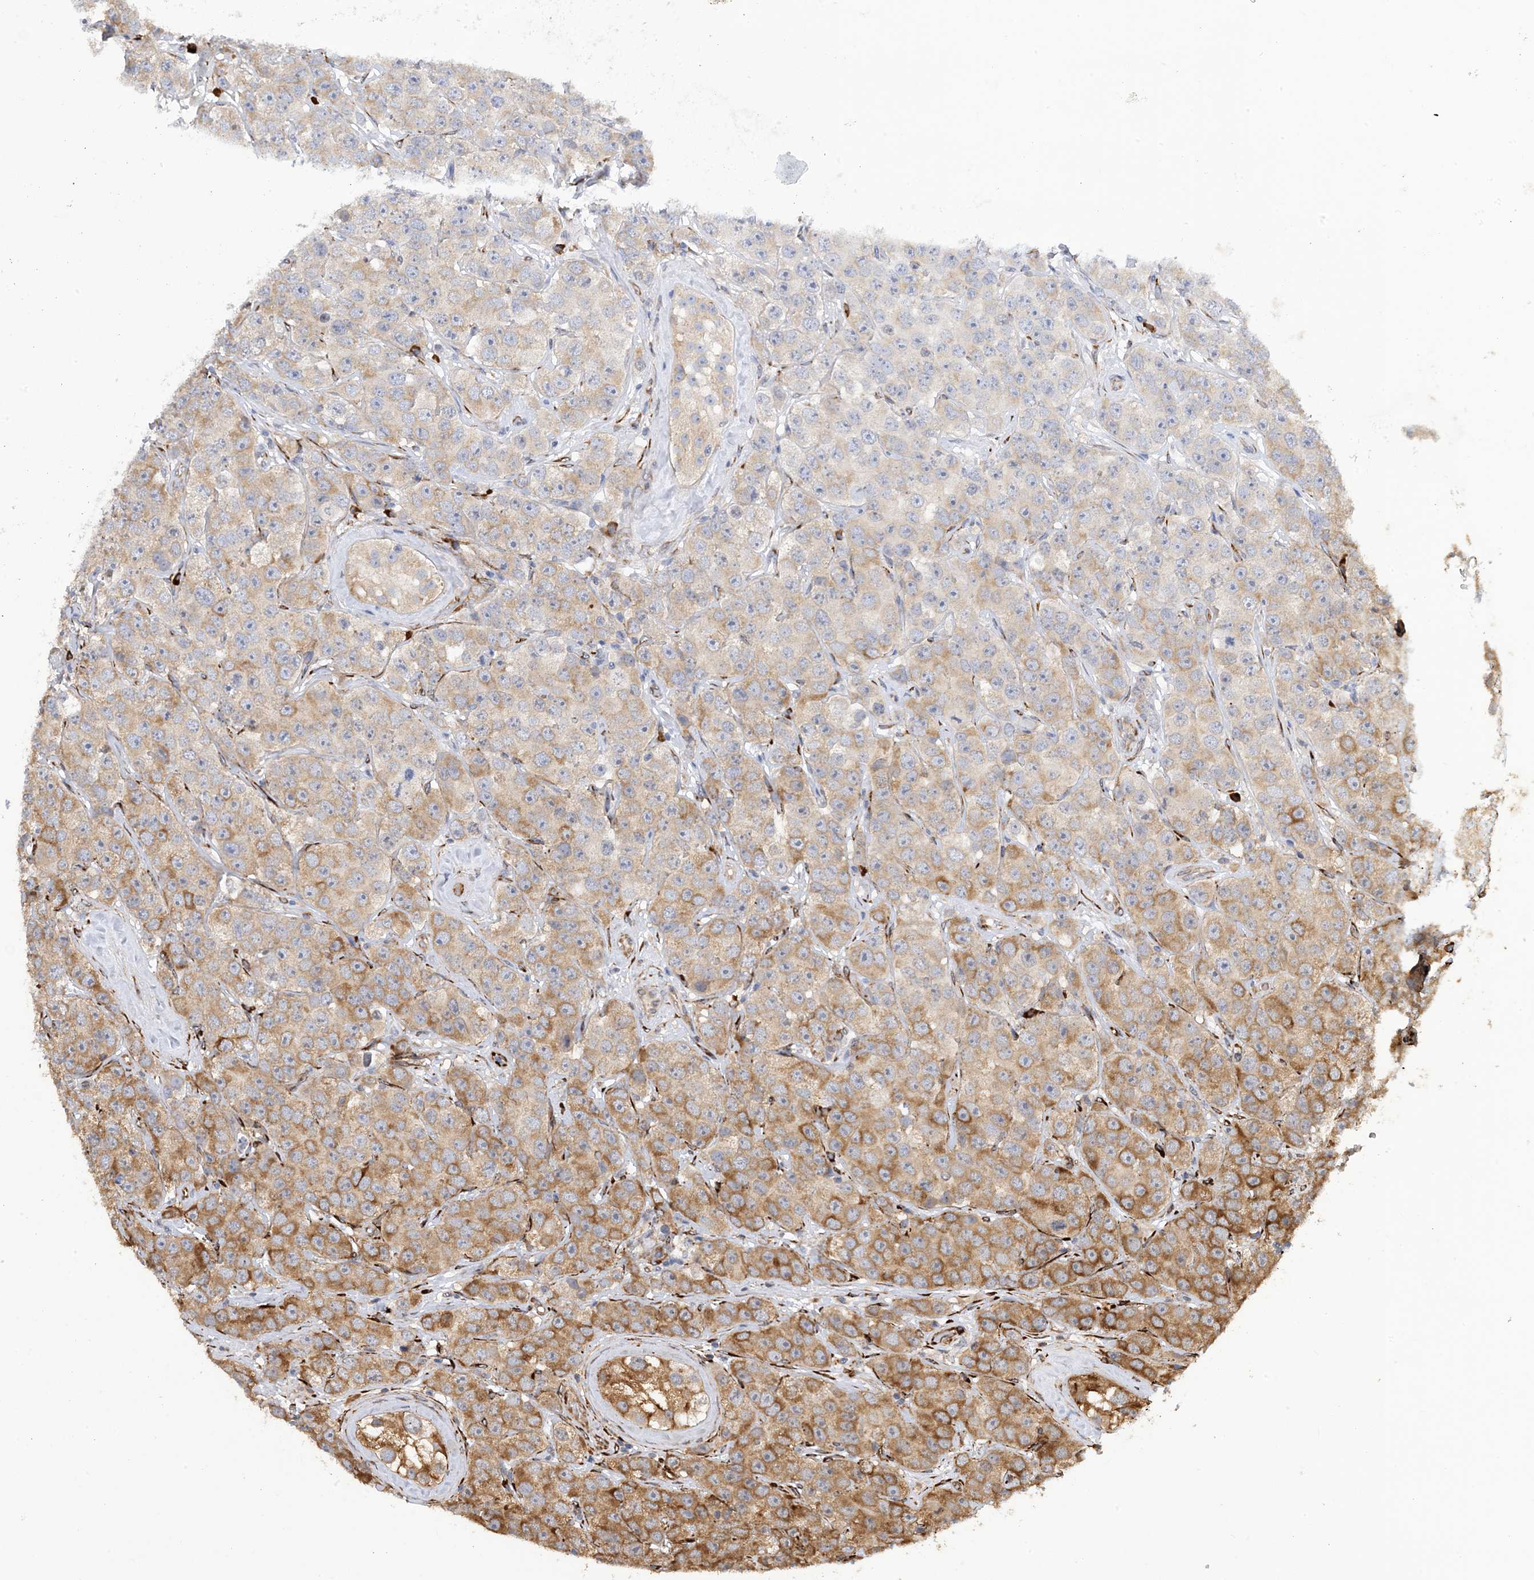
{"staining": {"intensity": "moderate", "quantity": "25%-75%", "location": "cytoplasmic/membranous"}, "tissue": "testis cancer", "cell_type": "Tumor cells", "image_type": "cancer", "snomed": [{"axis": "morphology", "description": "Seminoma, NOS"}, {"axis": "topography", "description": "Testis"}], "caption": "A medium amount of moderate cytoplasmic/membranous expression is identified in about 25%-75% of tumor cells in testis cancer tissue. (DAB (3,3'-diaminobenzidine) IHC with brightfield microscopy, high magnification).", "gene": "ZBTB45", "patient": {"sex": "male", "age": 28}}